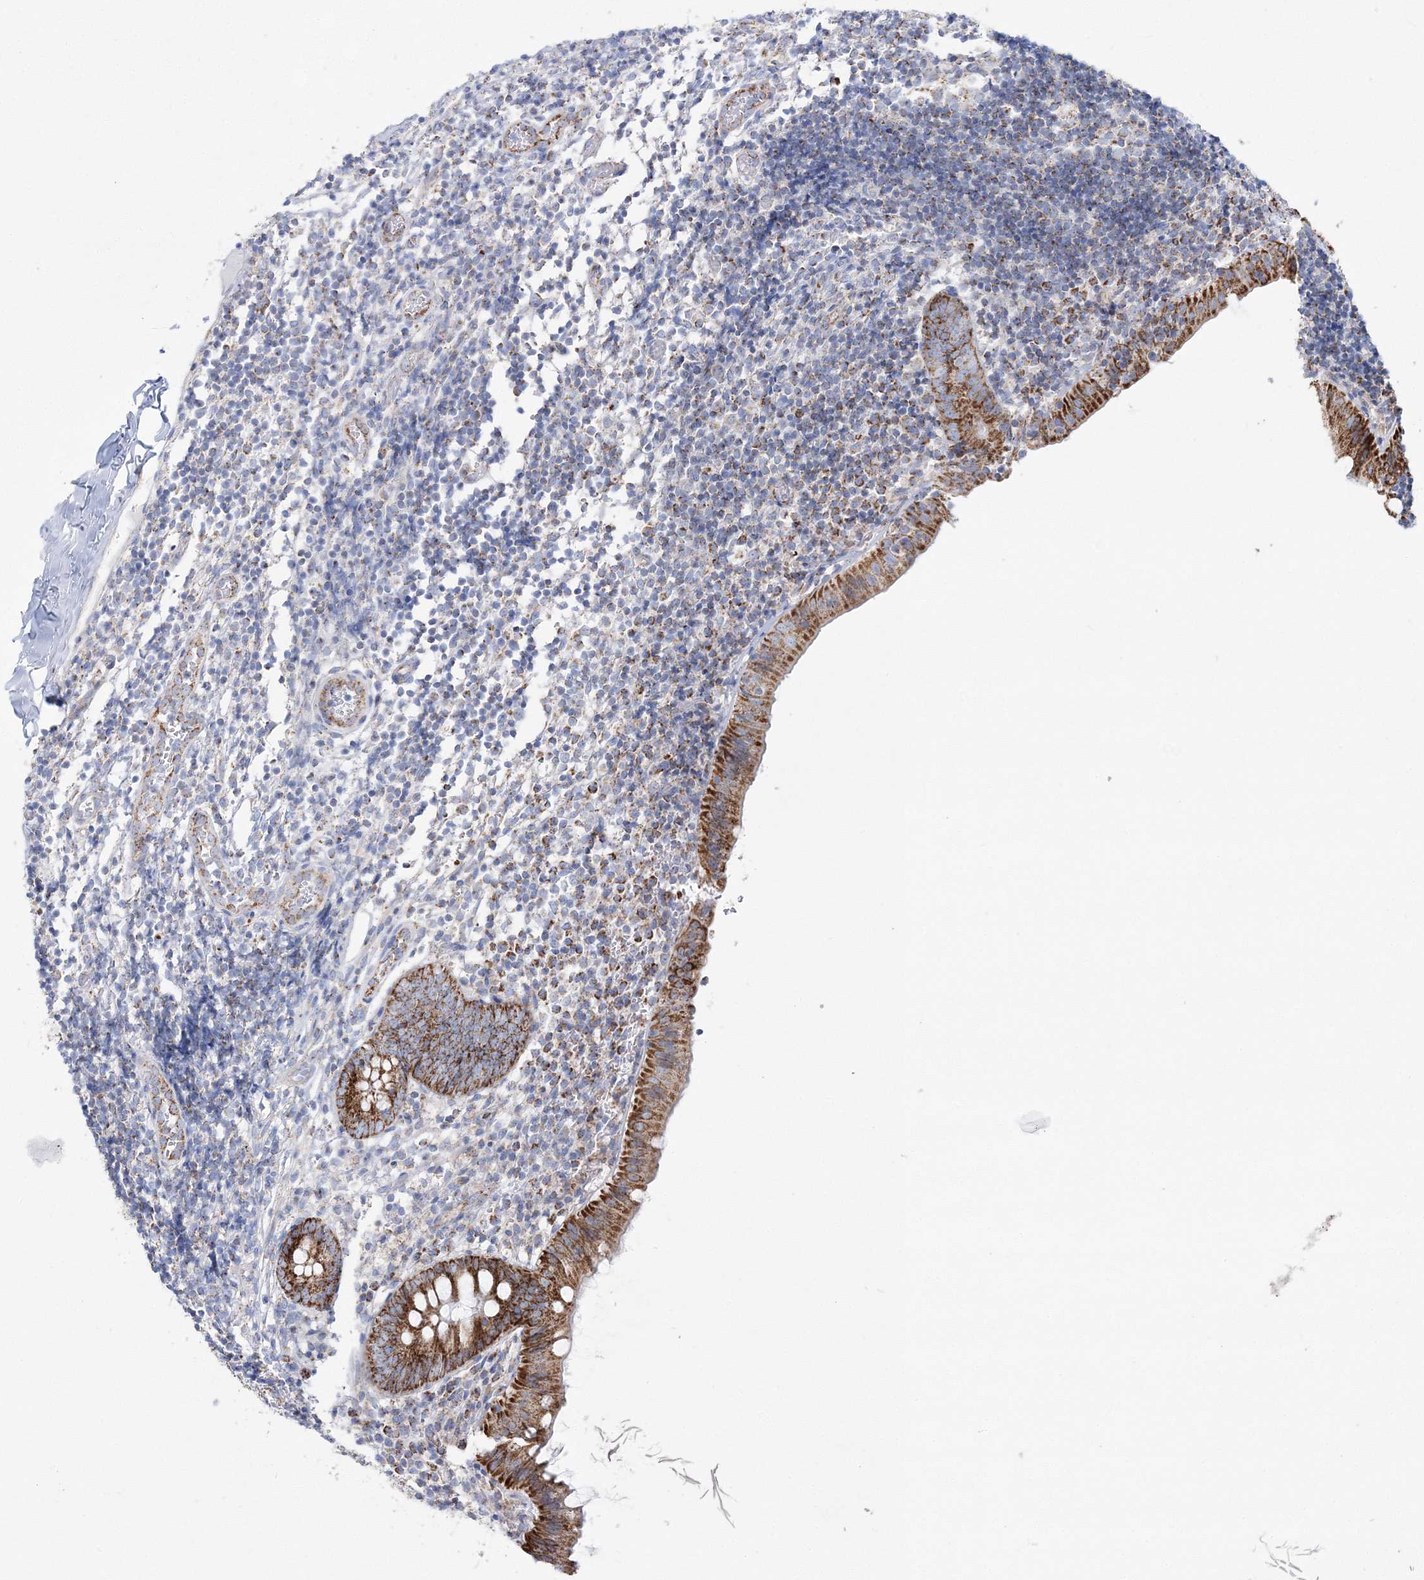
{"staining": {"intensity": "moderate", "quantity": ">75%", "location": "cytoplasmic/membranous"}, "tissue": "appendix", "cell_type": "Glandular cells", "image_type": "normal", "snomed": [{"axis": "morphology", "description": "Normal tissue, NOS"}, {"axis": "topography", "description": "Appendix"}], "caption": "Protein positivity by immunohistochemistry (IHC) reveals moderate cytoplasmic/membranous staining in approximately >75% of glandular cells in normal appendix. (DAB (3,3'-diaminobenzidine) = brown stain, brightfield microscopy at high magnification).", "gene": "HIBCH", "patient": {"sex": "male", "age": 8}}